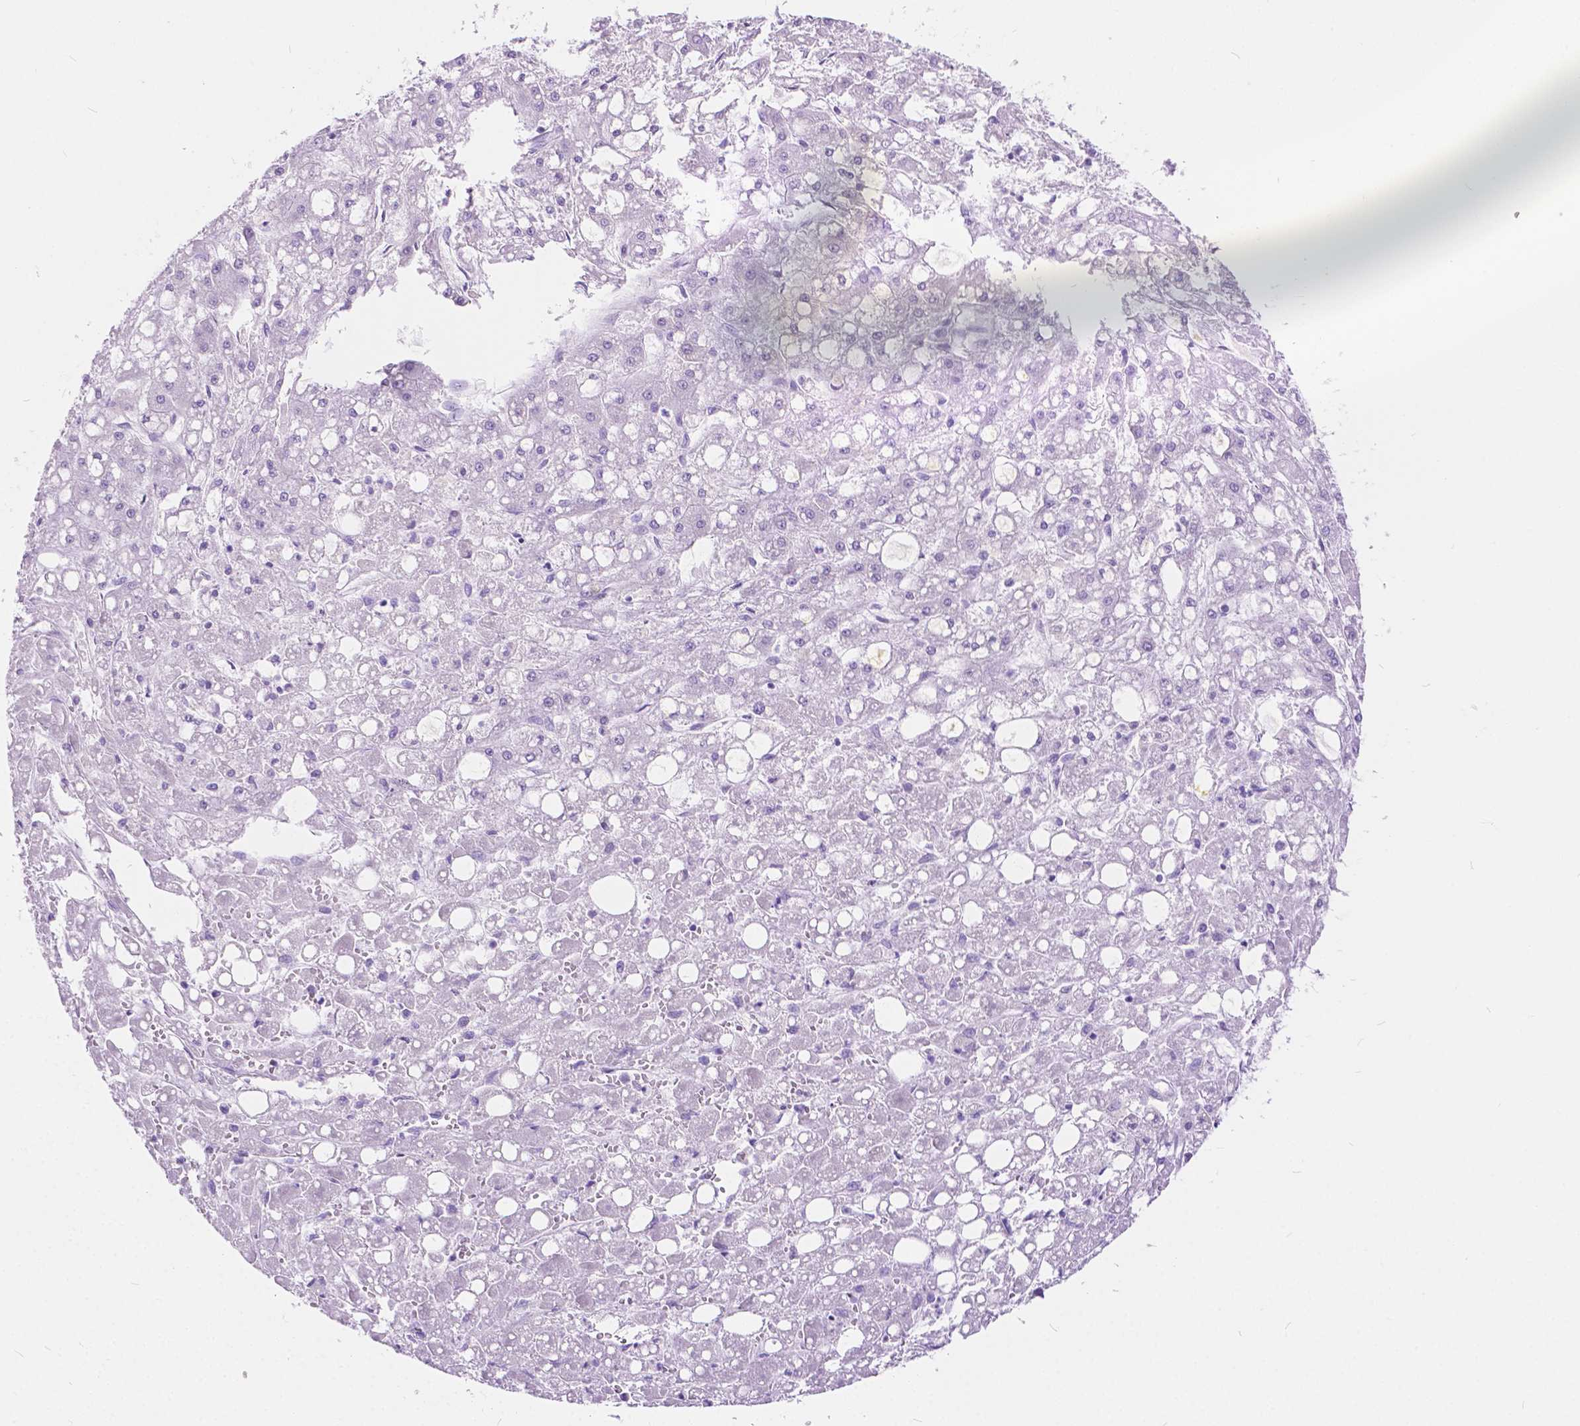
{"staining": {"intensity": "negative", "quantity": "none", "location": "none"}, "tissue": "liver cancer", "cell_type": "Tumor cells", "image_type": "cancer", "snomed": [{"axis": "morphology", "description": "Carcinoma, Hepatocellular, NOS"}, {"axis": "topography", "description": "Liver"}], "caption": "Immunohistochemistry of liver cancer (hepatocellular carcinoma) shows no expression in tumor cells.", "gene": "CHRM1", "patient": {"sex": "male", "age": 67}}